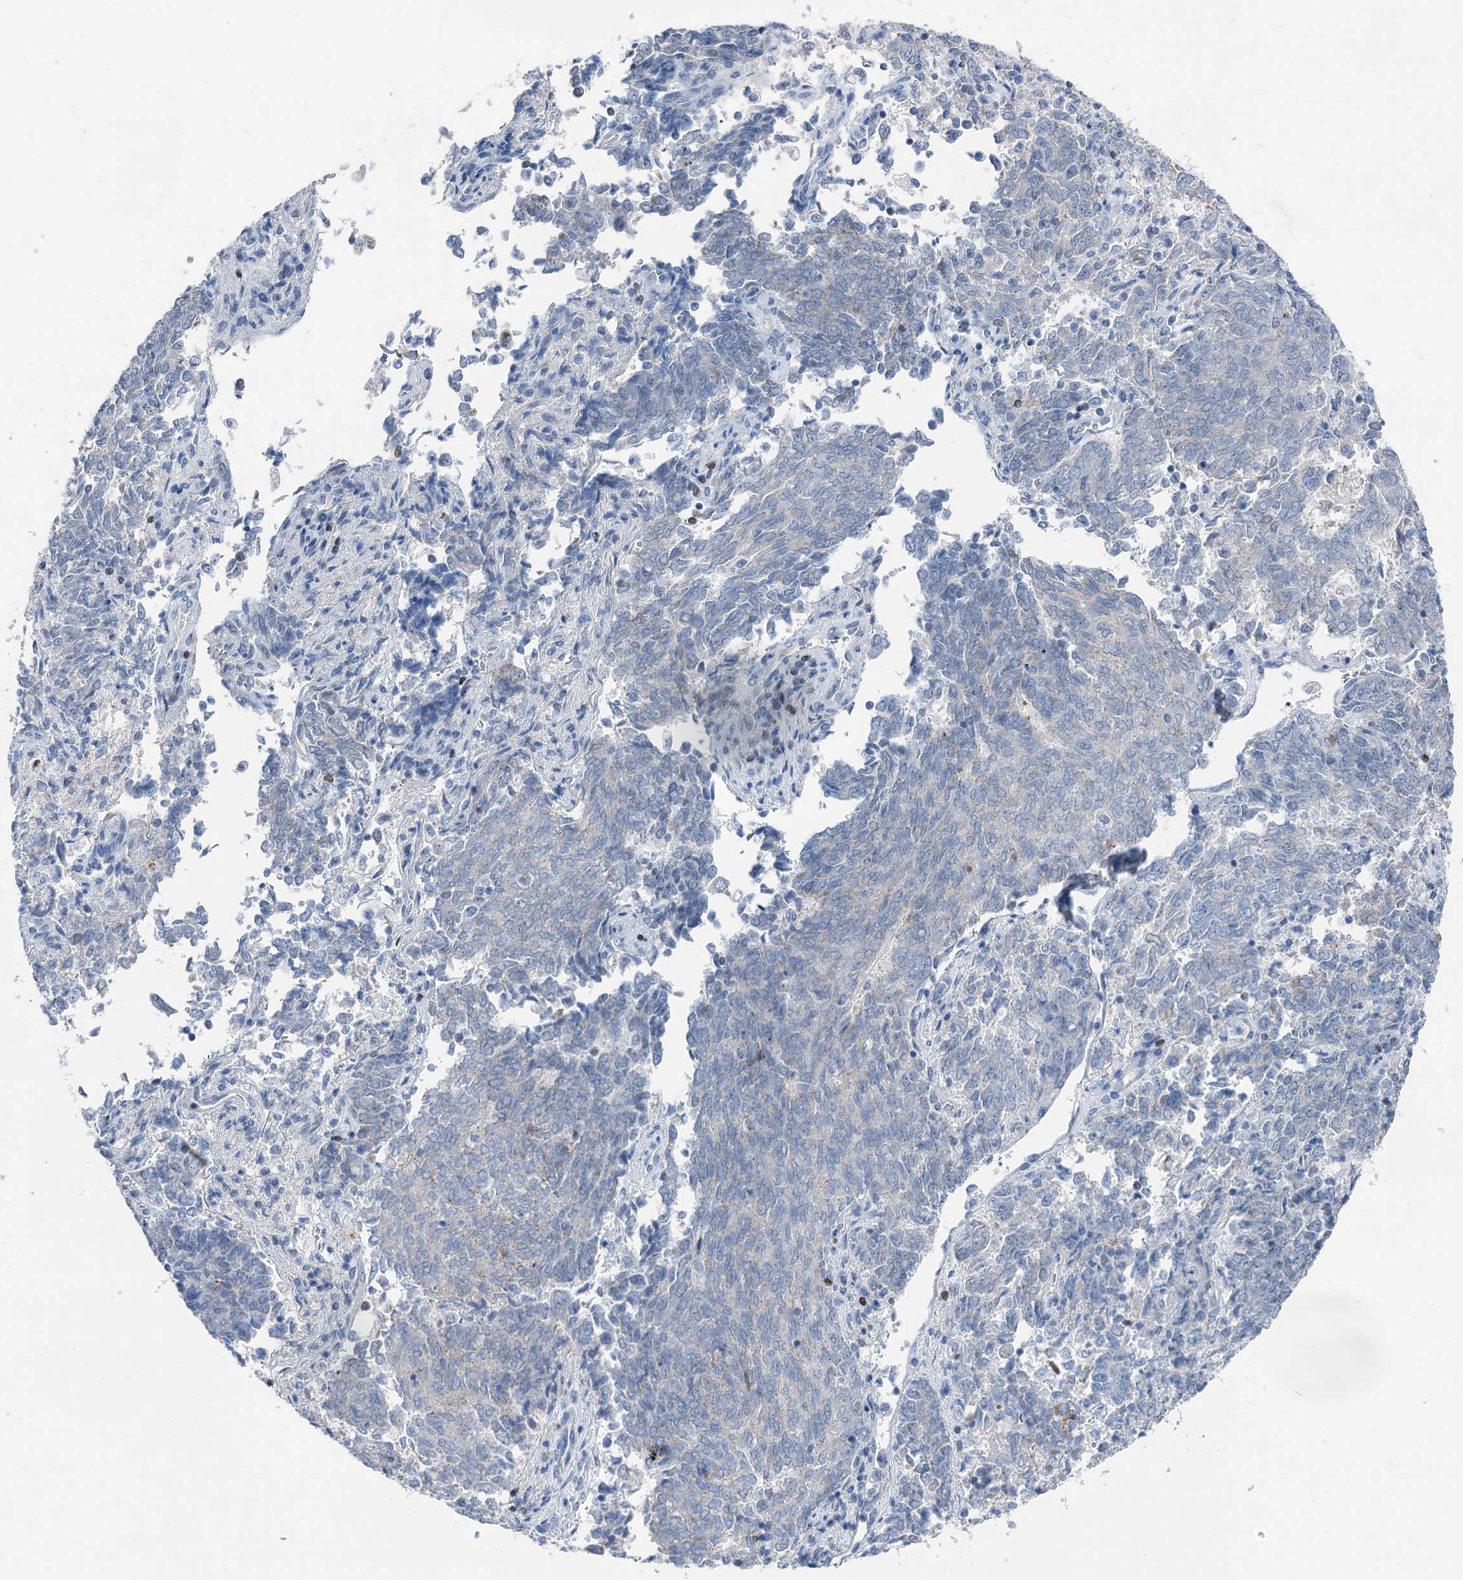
{"staining": {"intensity": "negative", "quantity": "none", "location": "none"}, "tissue": "endometrial cancer", "cell_type": "Tumor cells", "image_type": "cancer", "snomed": [{"axis": "morphology", "description": "Adenocarcinoma, NOS"}, {"axis": "topography", "description": "Endometrium"}], "caption": "This photomicrograph is of endometrial adenocarcinoma stained with IHC to label a protein in brown with the nuclei are counter-stained blue. There is no positivity in tumor cells.", "gene": "ELP4", "patient": {"sex": "female", "age": 80}}